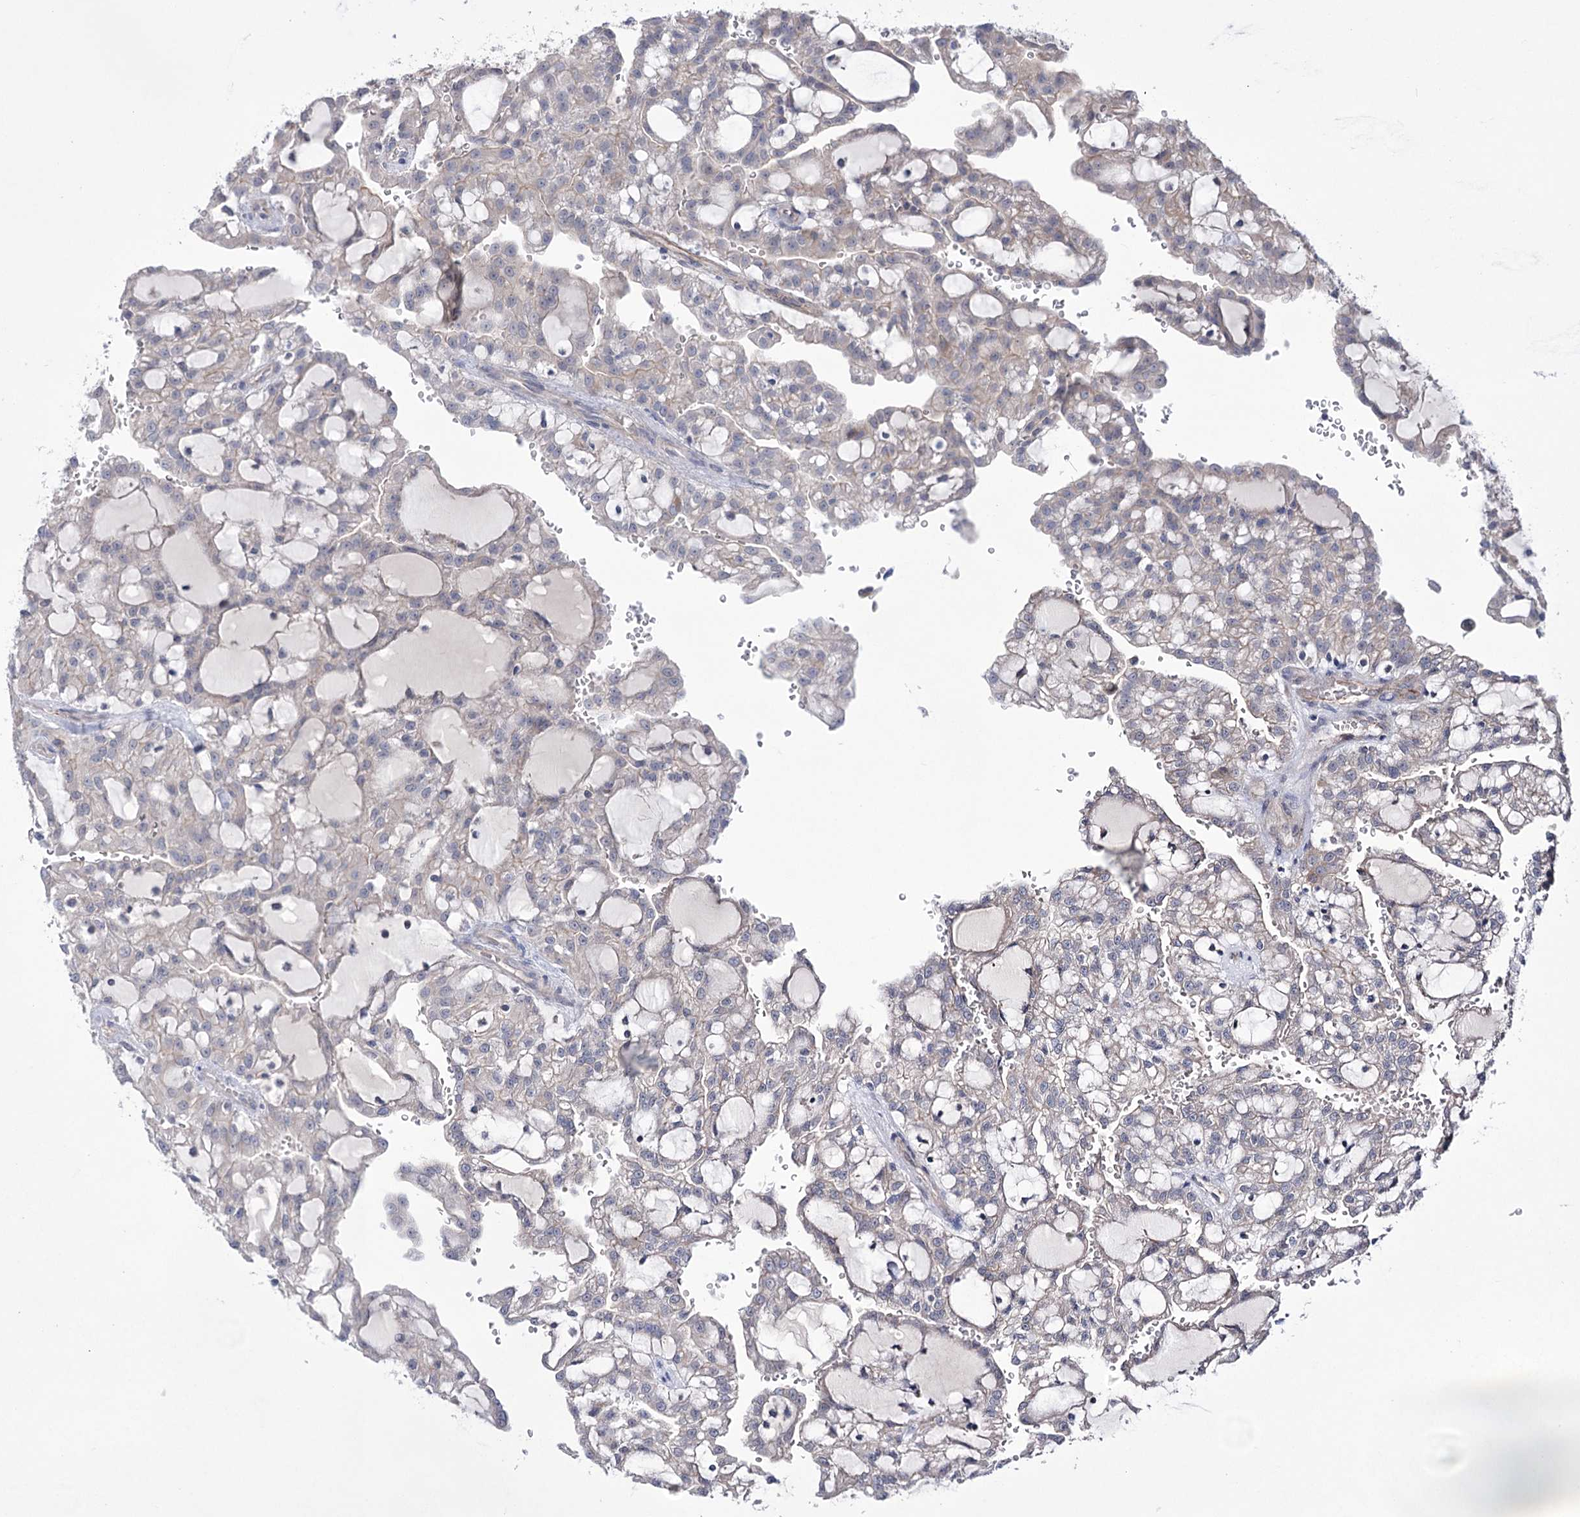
{"staining": {"intensity": "negative", "quantity": "none", "location": "none"}, "tissue": "renal cancer", "cell_type": "Tumor cells", "image_type": "cancer", "snomed": [{"axis": "morphology", "description": "Adenocarcinoma, NOS"}, {"axis": "topography", "description": "Kidney"}], "caption": "An immunohistochemistry (IHC) photomicrograph of adenocarcinoma (renal) is shown. There is no staining in tumor cells of adenocarcinoma (renal).", "gene": "TRIM71", "patient": {"sex": "male", "age": 63}}